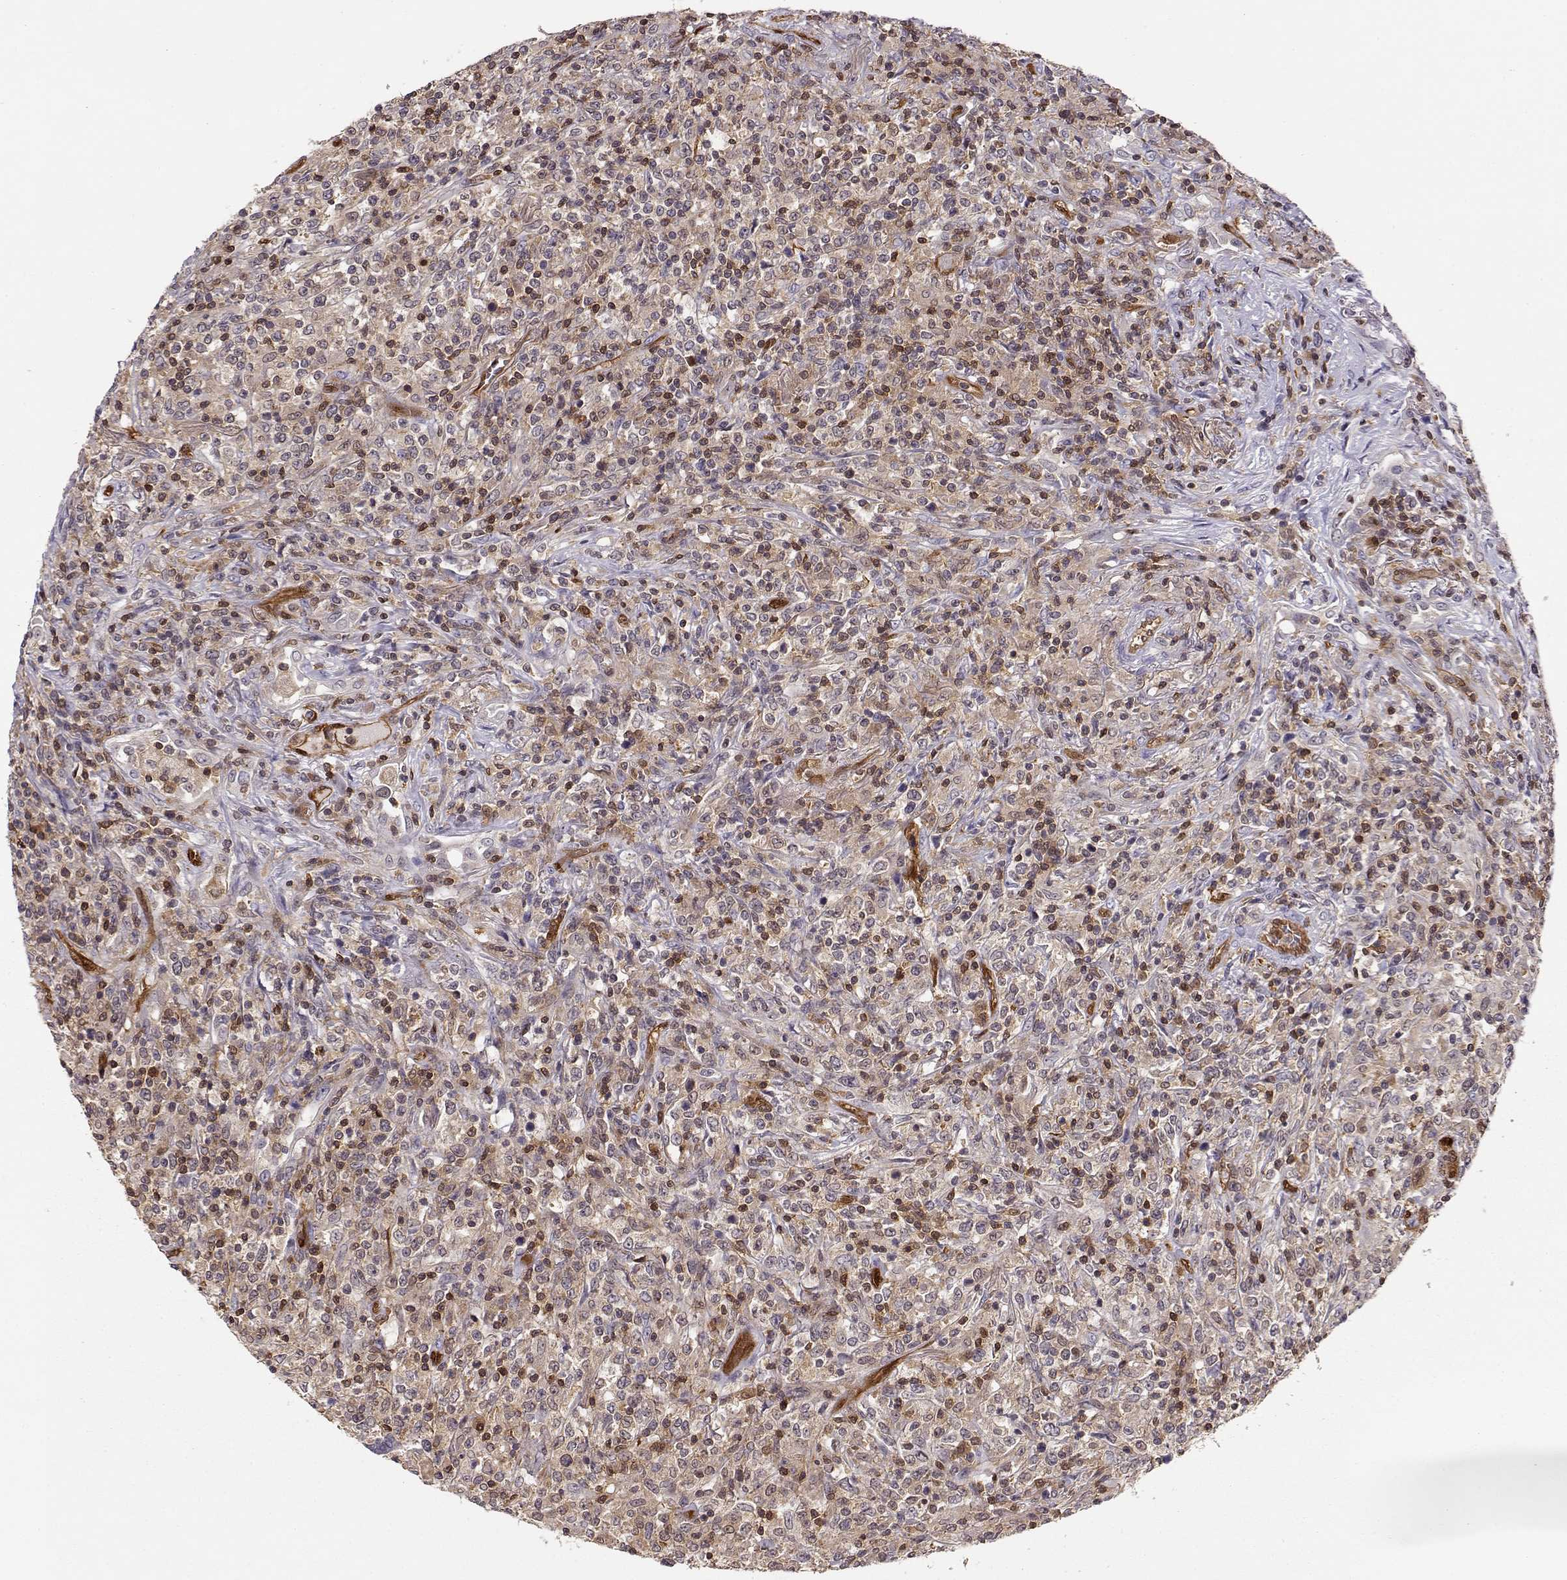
{"staining": {"intensity": "weak", "quantity": ">75%", "location": "cytoplasmic/membranous"}, "tissue": "lymphoma", "cell_type": "Tumor cells", "image_type": "cancer", "snomed": [{"axis": "morphology", "description": "Malignant lymphoma, non-Hodgkin's type, High grade"}, {"axis": "topography", "description": "Lung"}], "caption": "There is low levels of weak cytoplasmic/membranous expression in tumor cells of lymphoma, as demonstrated by immunohistochemical staining (brown color).", "gene": "PNP", "patient": {"sex": "male", "age": 79}}